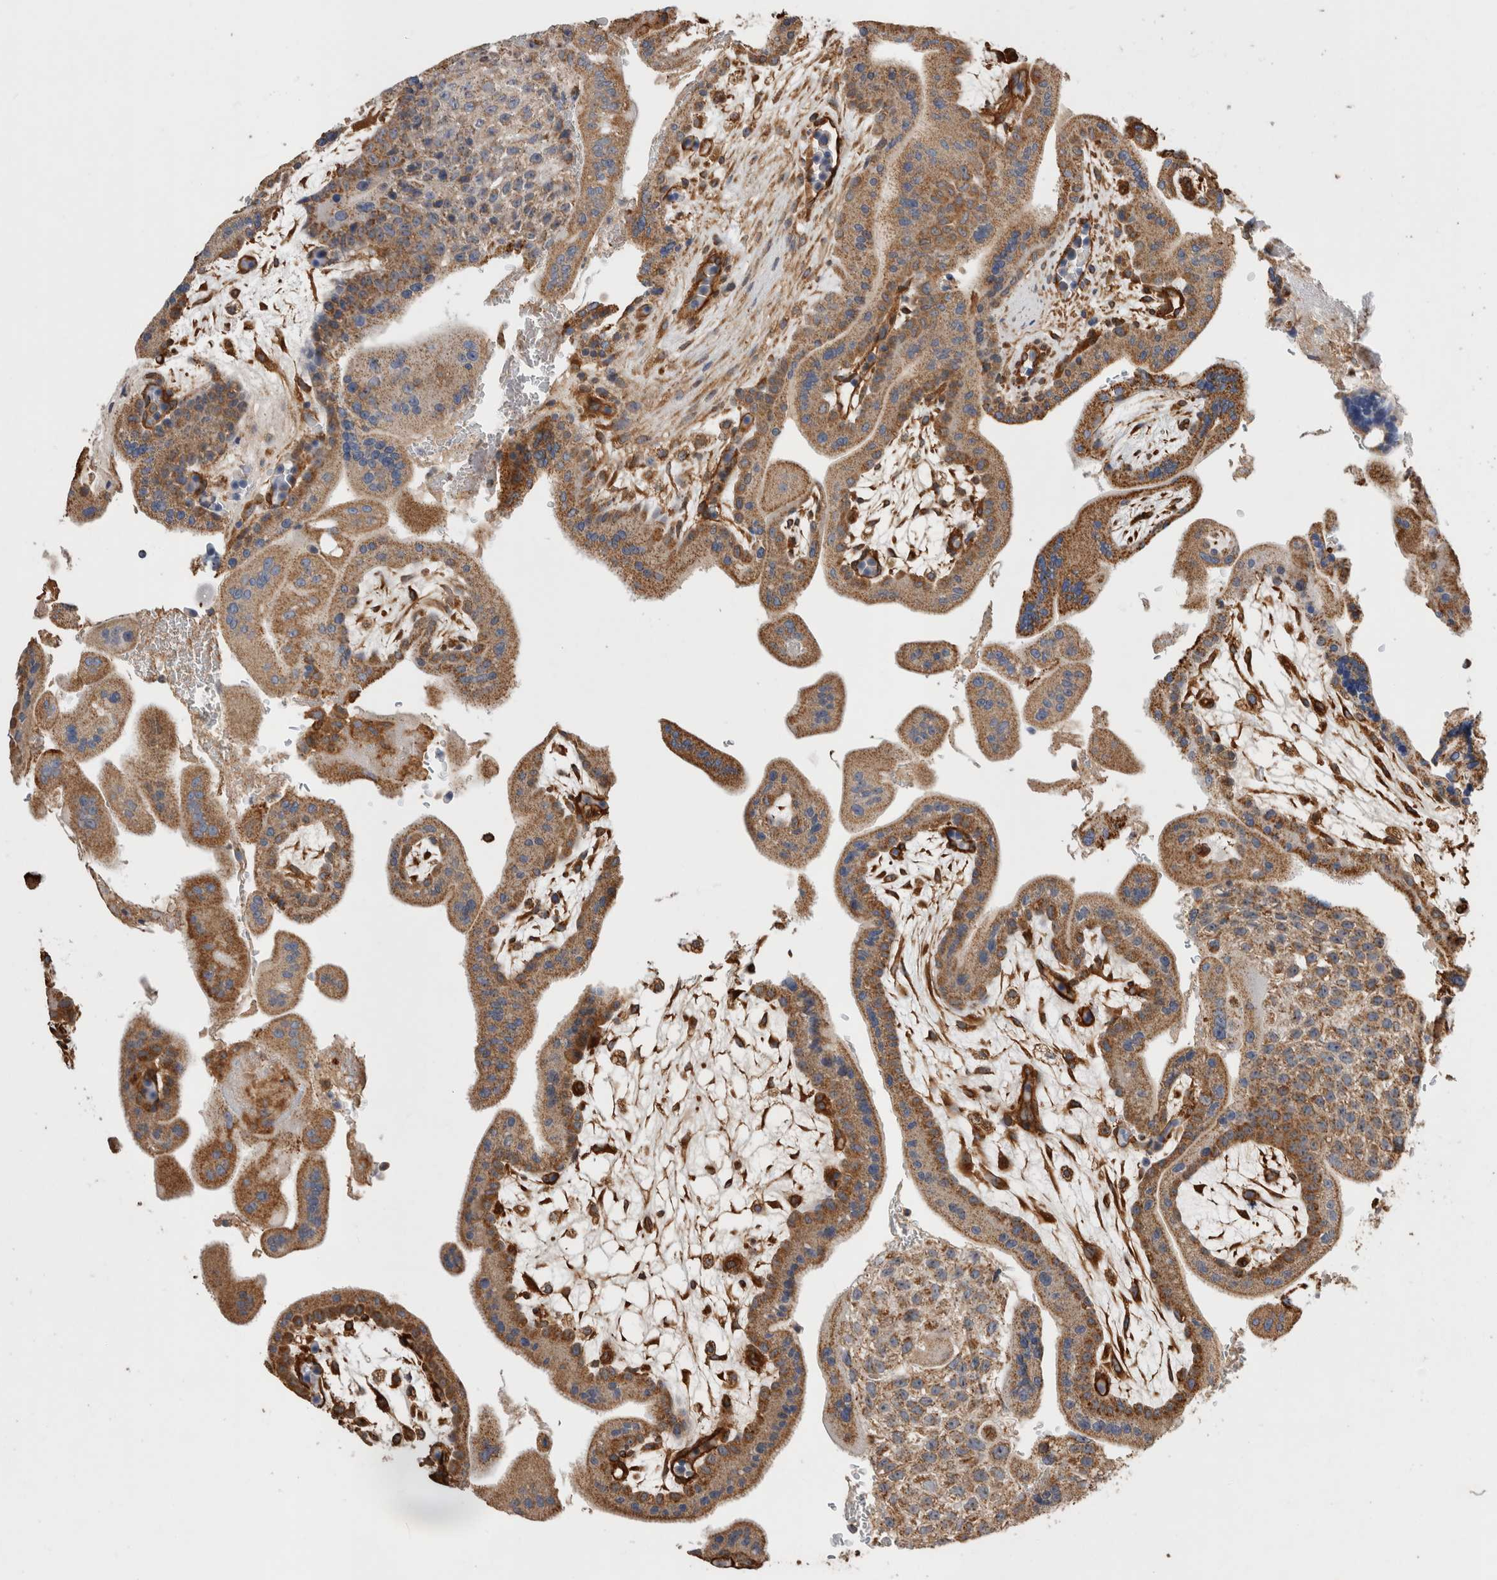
{"staining": {"intensity": "strong", "quantity": "25%-75%", "location": "cytoplasmic/membranous"}, "tissue": "placenta", "cell_type": "Decidual cells", "image_type": "normal", "snomed": [{"axis": "morphology", "description": "Normal tissue, NOS"}, {"axis": "topography", "description": "Placenta"}], "caption": "Placenta stained with DAB (3,3'-diaminobenzidine) immunohistochemistry (IHC) reveals high levels of strong cytoplasmic/membranous expression in approximately 25%-75% of decidual cells.", "gene": "ZNF397", "patient": {"sex": "female", "age": 35}}